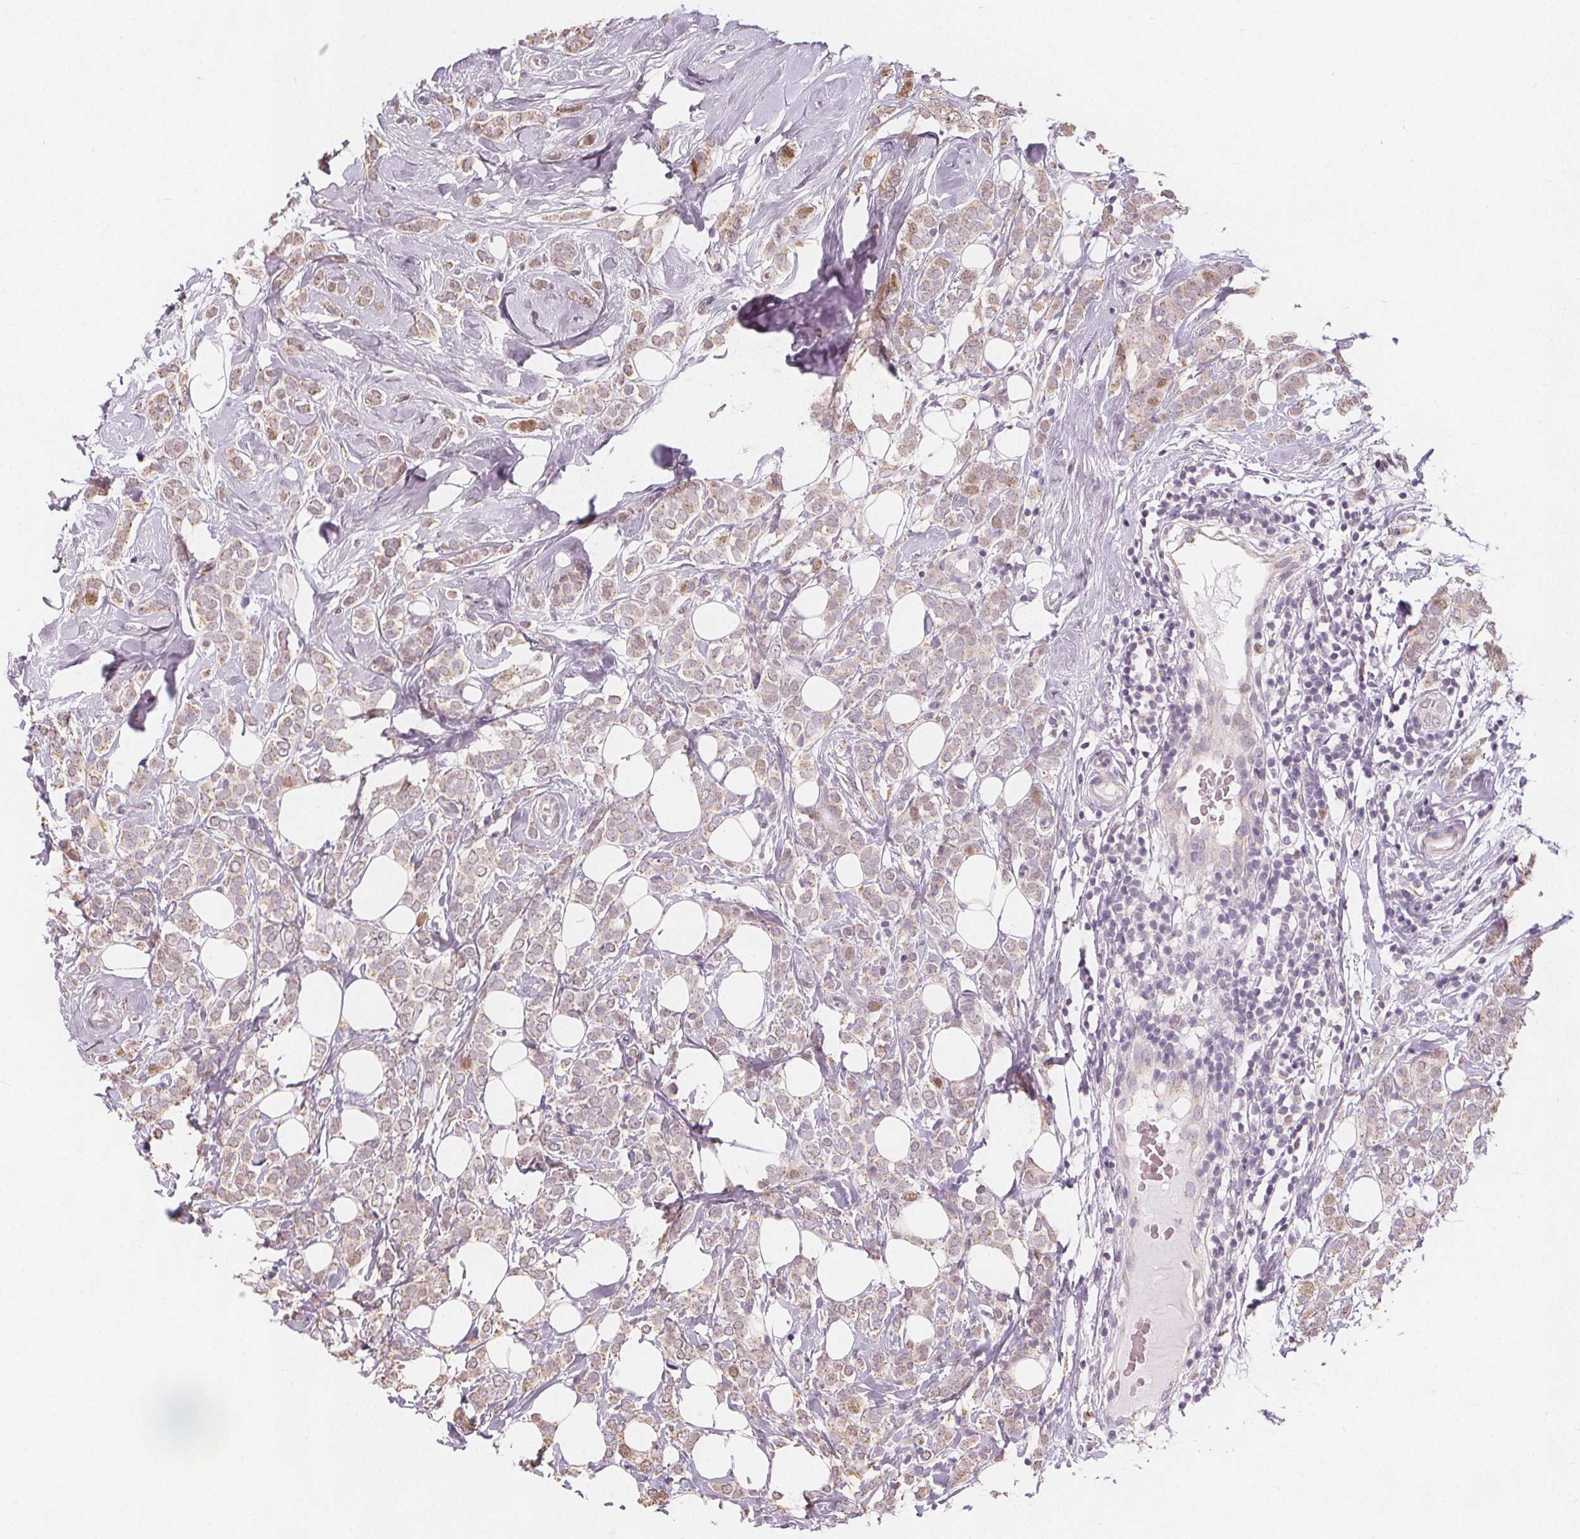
{"staining": {"intensity": "weak", "quantity": "<25%", "location": "cytoplasmic/membranous,nuclear"}, "tissue": "breast cancer", "cell_type": "Tumor cells", "image_type": "cancer", "snomed": [{"axis": "morphology", "description": "Lobular carcinoma"}, {"axis": "topography", "description": "Breast"}], "caption": "Breast cancer was stained to show a protein in brown. There is no significant expression in tumor cells.", "gene": "TIPIN", "patient": {"sex": "female", "age": 49}}